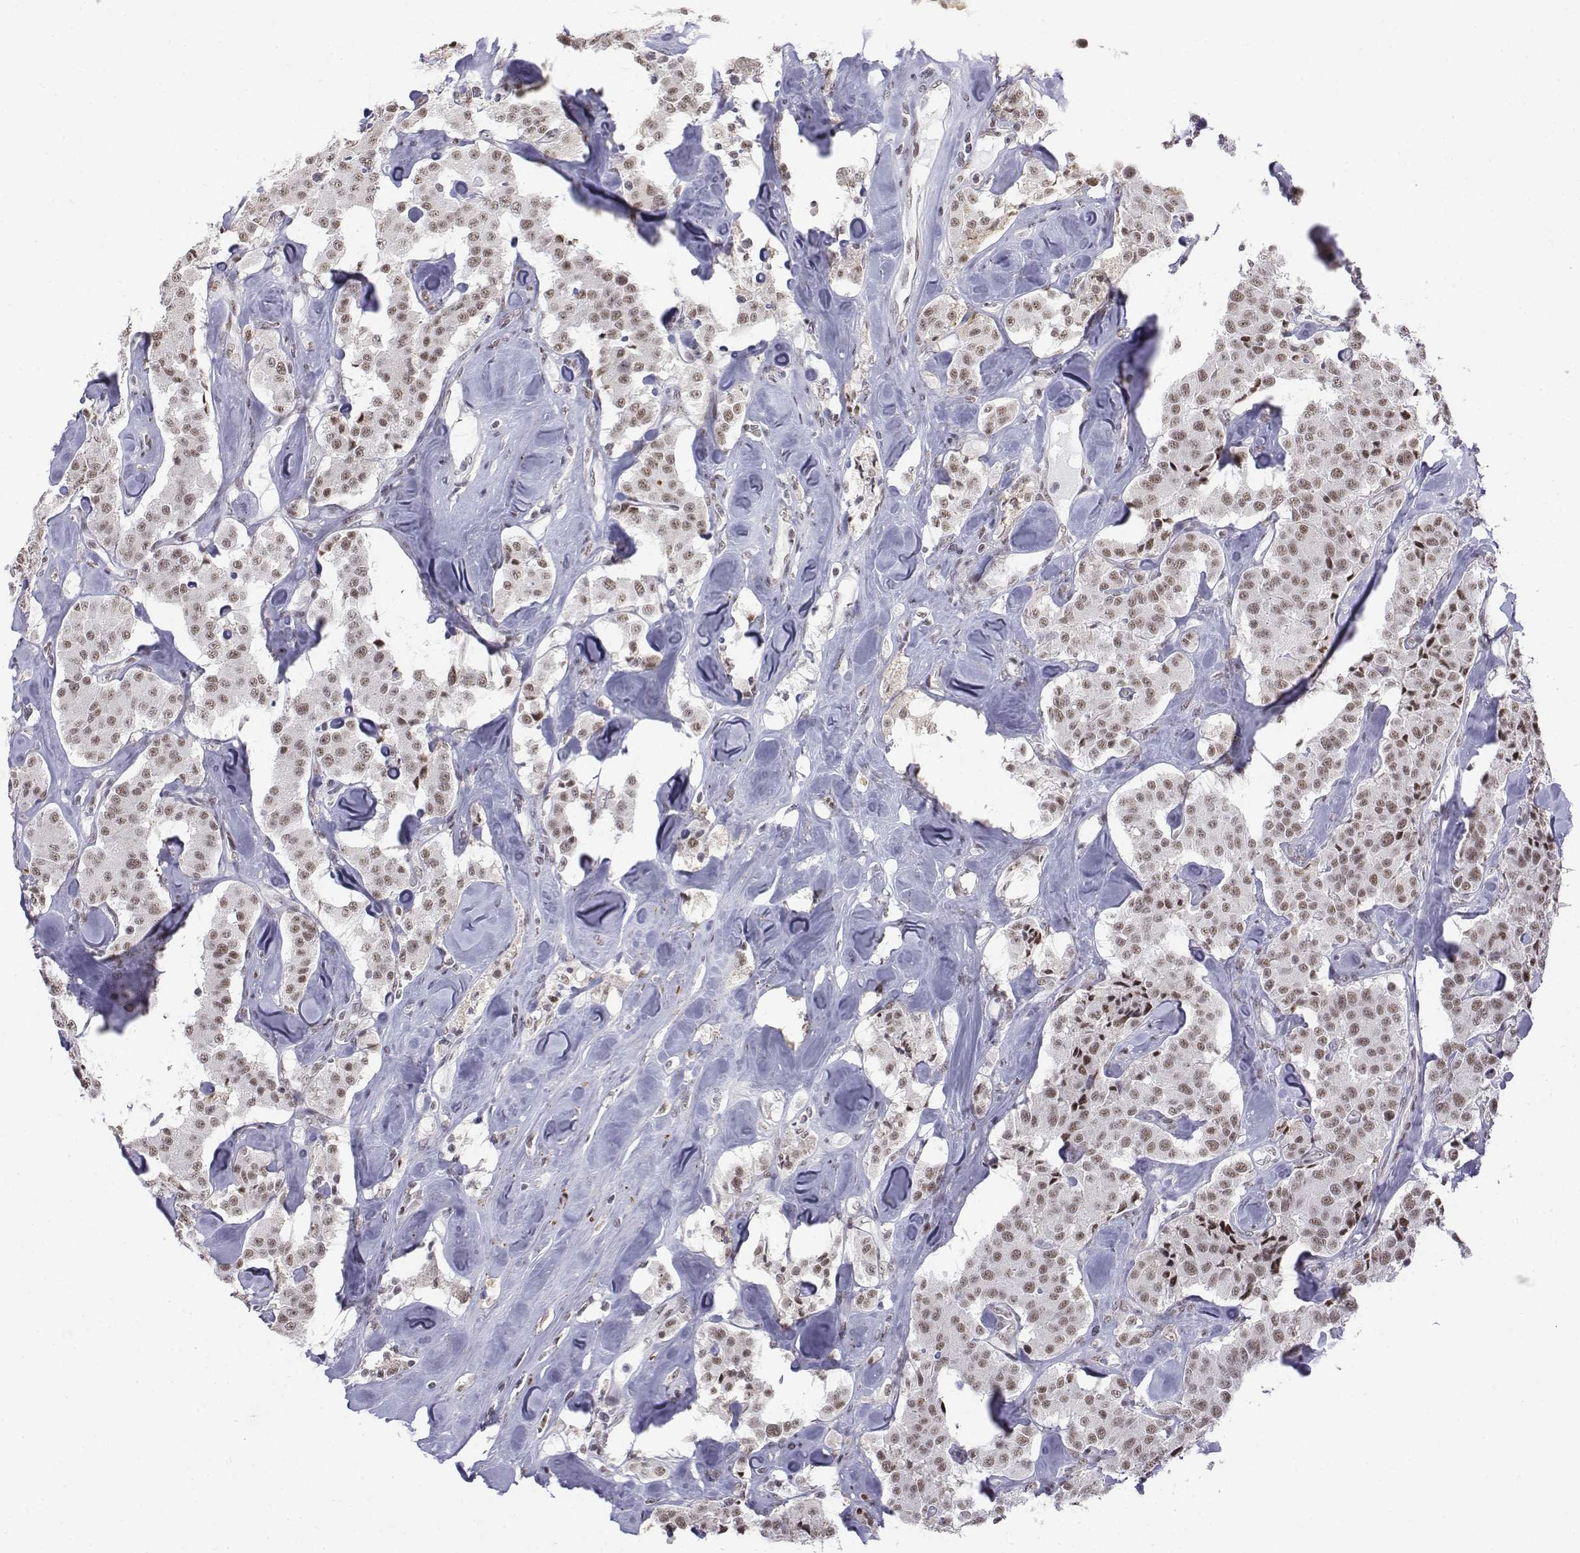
{"staining": {"intensity": "weak", "quantity": ">75%", "location": "nuclear"}, "tissue": "carcinoid", "cell_type": "Tumor cells", "image_type": "cancer", "snomed": [{"axis": "morphology", "description": "Carcinoid, malignant, NOS"}, {"axis": "topography", "description": "Pancreas"}], "caption": "Immunohistochemistry image of human carcinoid stained for a protein (brown), which demonstrates low levels of weak nuclear staining in approximately >75% of tumor cells.", "gene": "SETD1A", "patient": {"sex": "male", "age": 41}}